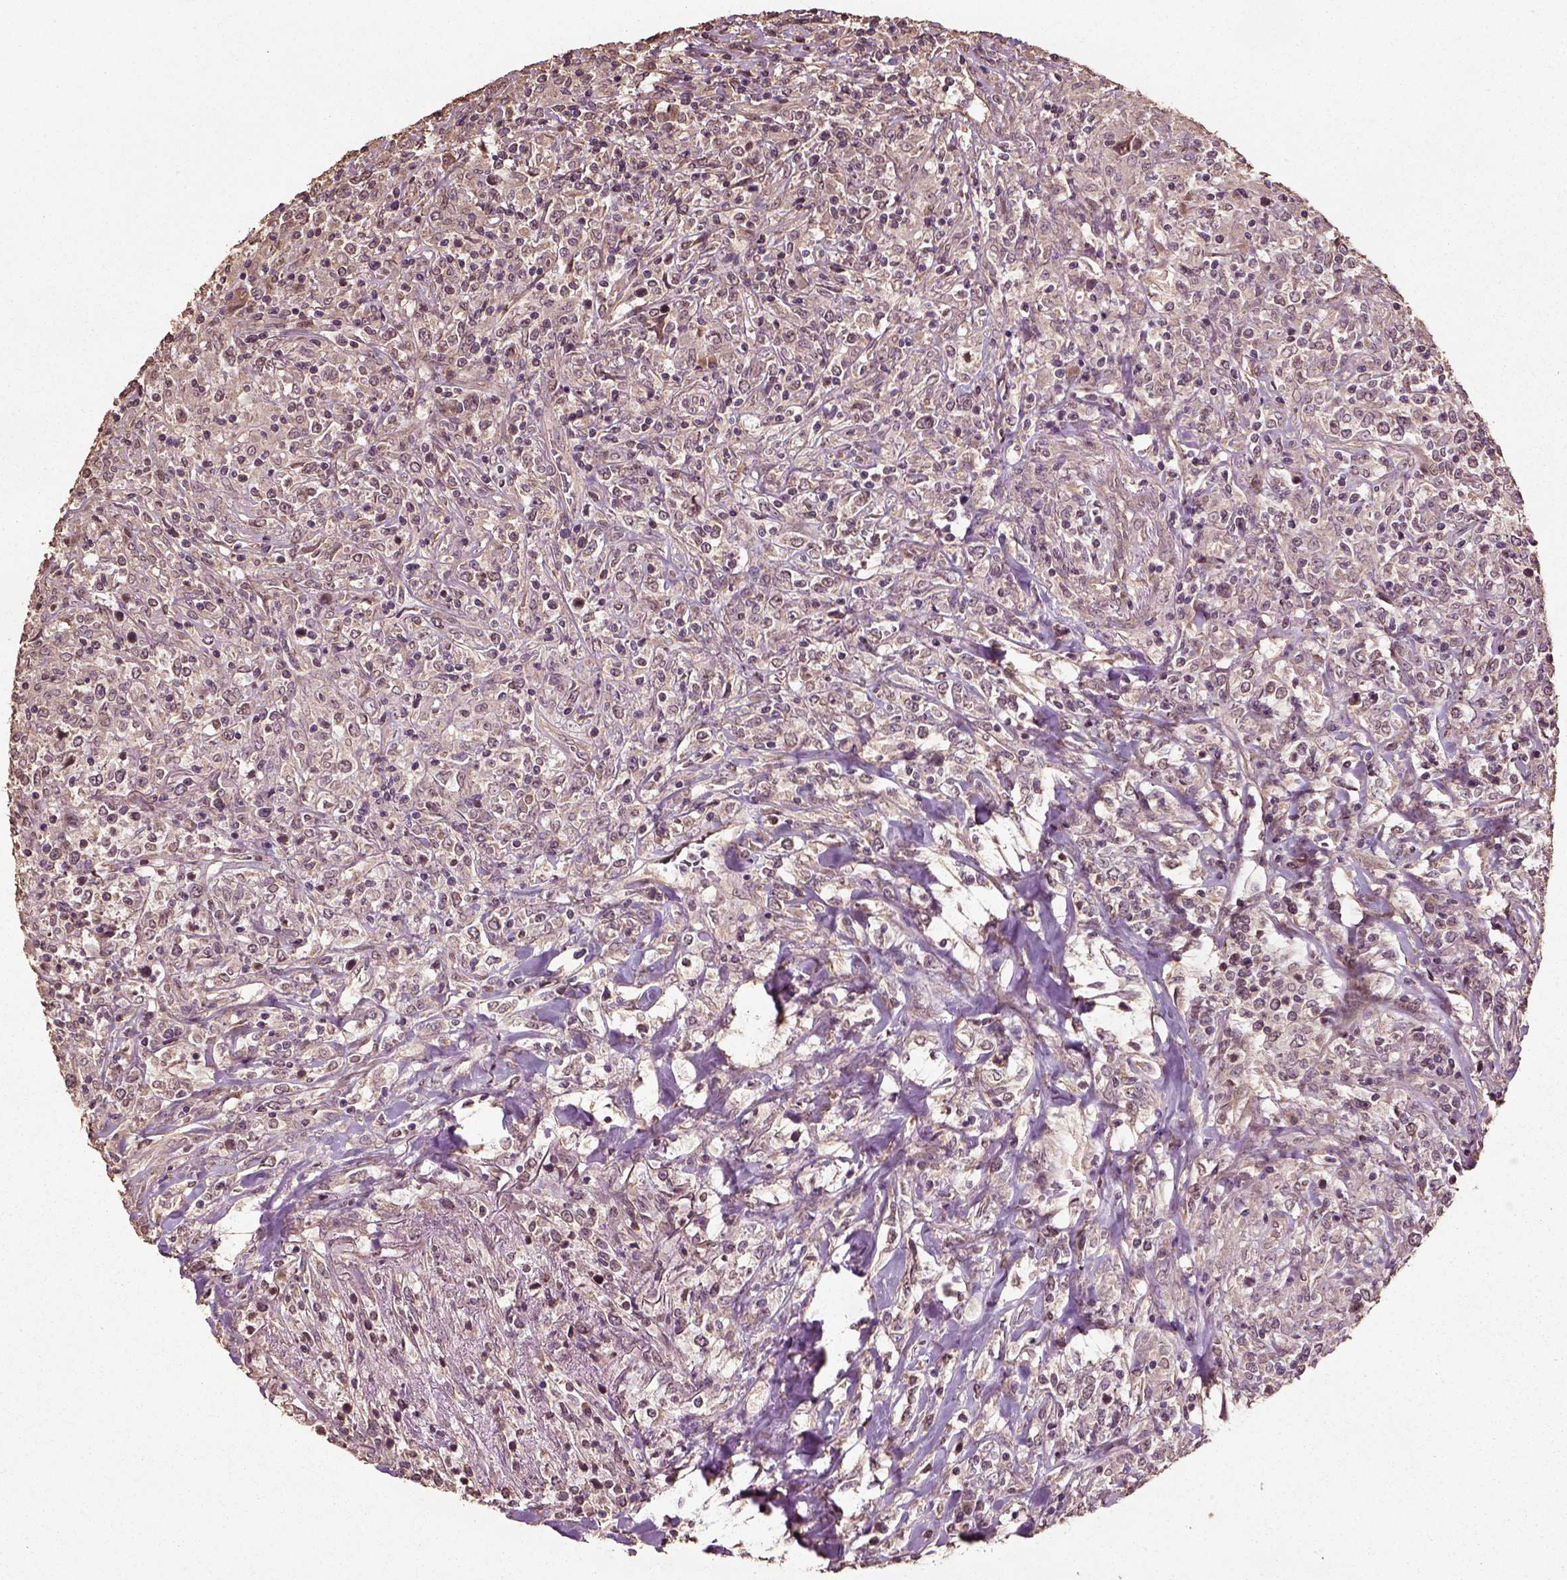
{"staining": {"intensity": "negative", "quantity": "none", "location": "none"}, "tissue": "lymphoma", "cell_type": "Tumor cells", "image_type": "cancer", "snomed": [{"axis": "morphology", "description": "Malignant lymphoma, non-Hodgkin's type, High grade"}, {"axis": "topography", "description": "Lung"}], "caption": "Immunohistochemical staining of human malignant lymphoma, non-Hodgkin's type (high-grade) exhibits no significant positivity in tumor cells.", "gene": "ERV3-1", "patient": {"sex": "male", "age": 79}}